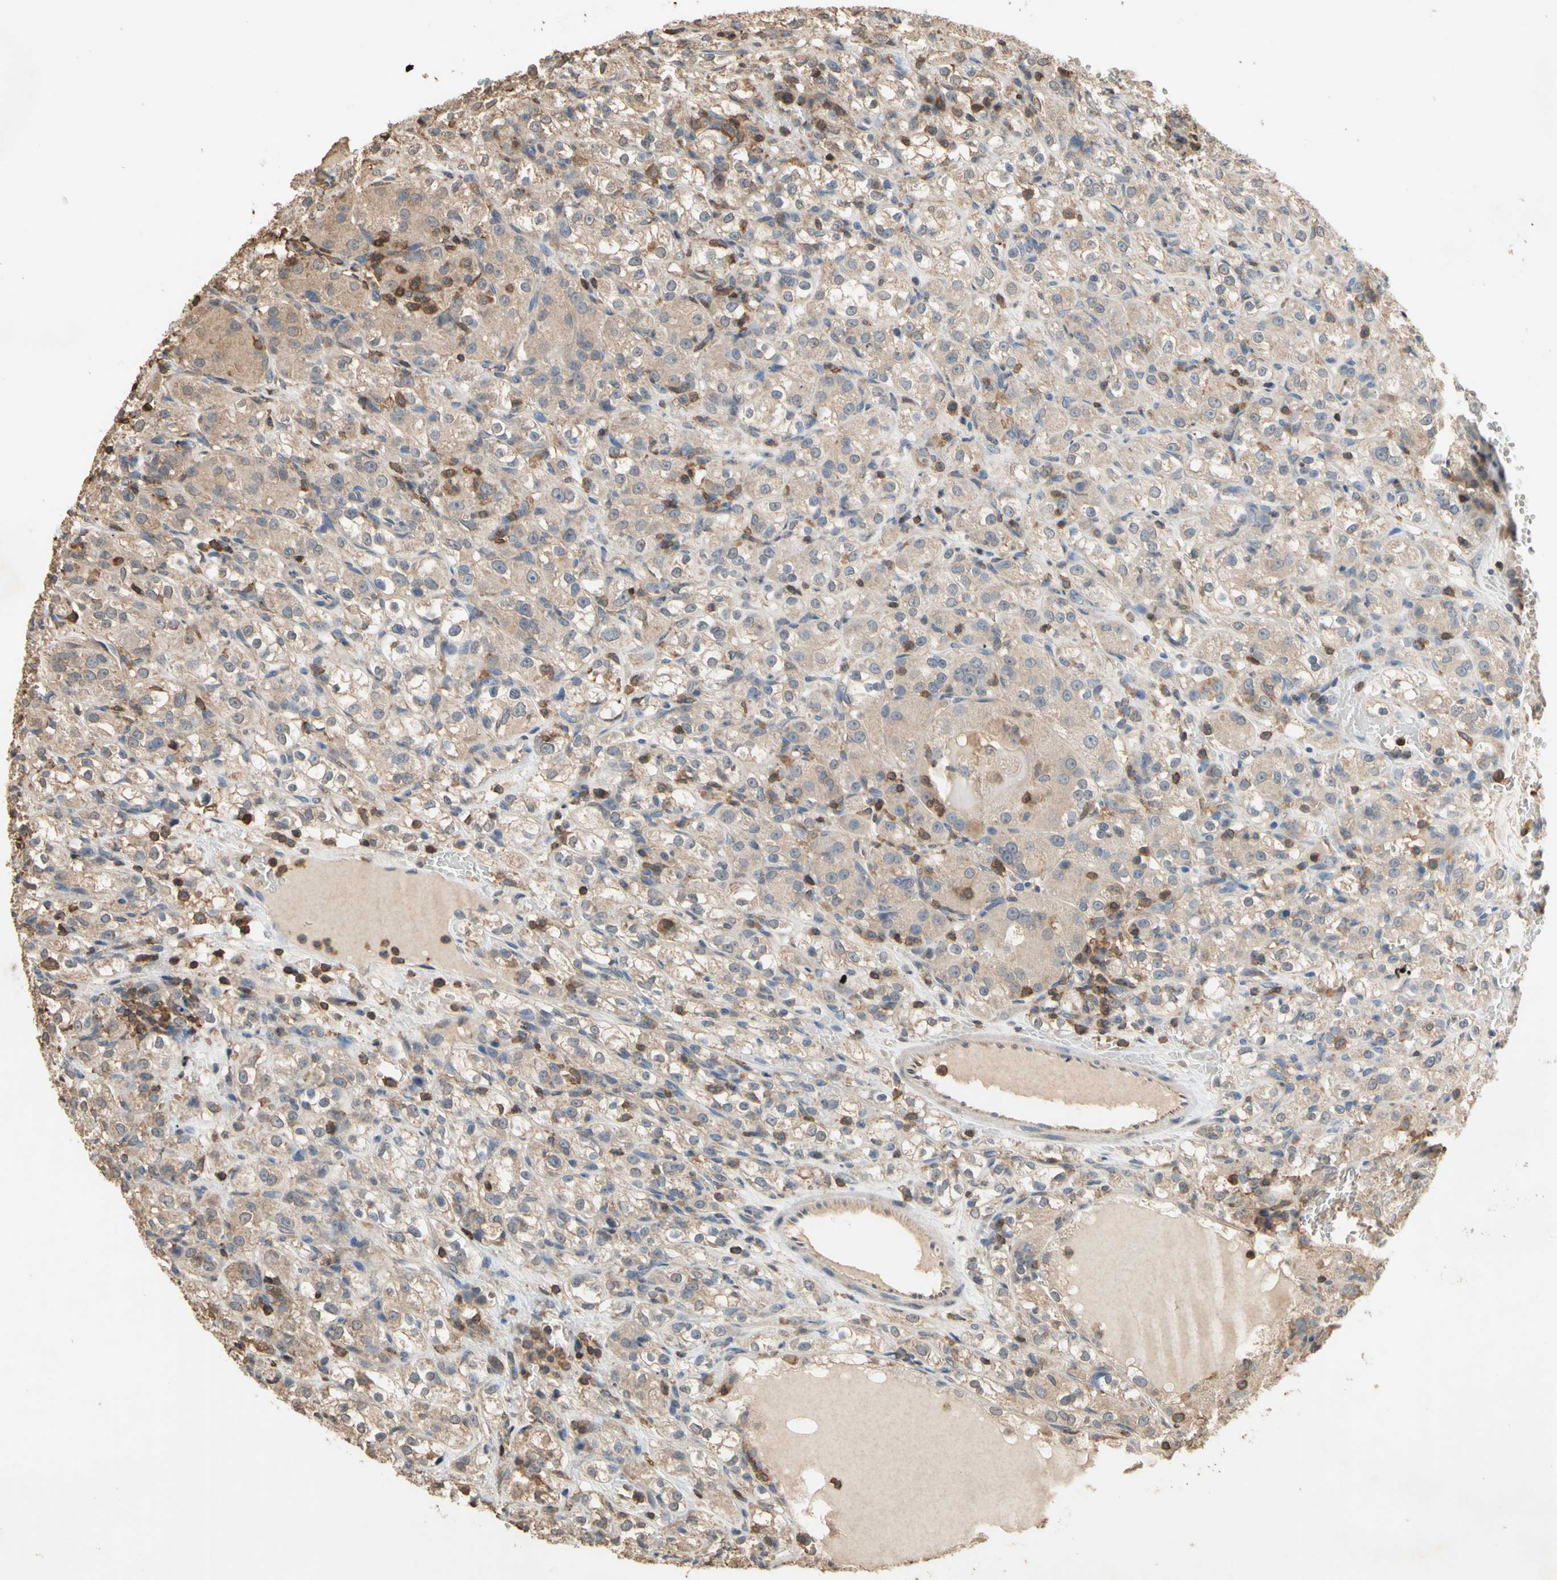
{"staining": {"intensity": "weak", "quantity": ">75%", "location": "cytoplasmic/membranous"}, "tissue": "renal cancer", "cell_type": "Tumor cells", "image_type": "cancer", "snomed": [{"axis": "morphology", "description": "Normal tissue, NOS"}, {"axis": "morphology", "description": "Adenocarcinoma, NOS"}, {"axis": "topography", "description": "Kidney"}], "caption": "High-magnification brightfield microscopy of adenocarcinoma (renal) stained with DAB (brown) and counterstained with hematoxylin (blue). tumor cells exhibit weak cytoplasmic/membranous positivity is present in approximately>75% of cells.", "gene": "MAP3K10", "patient": {"sex": "male", "age": 61}}